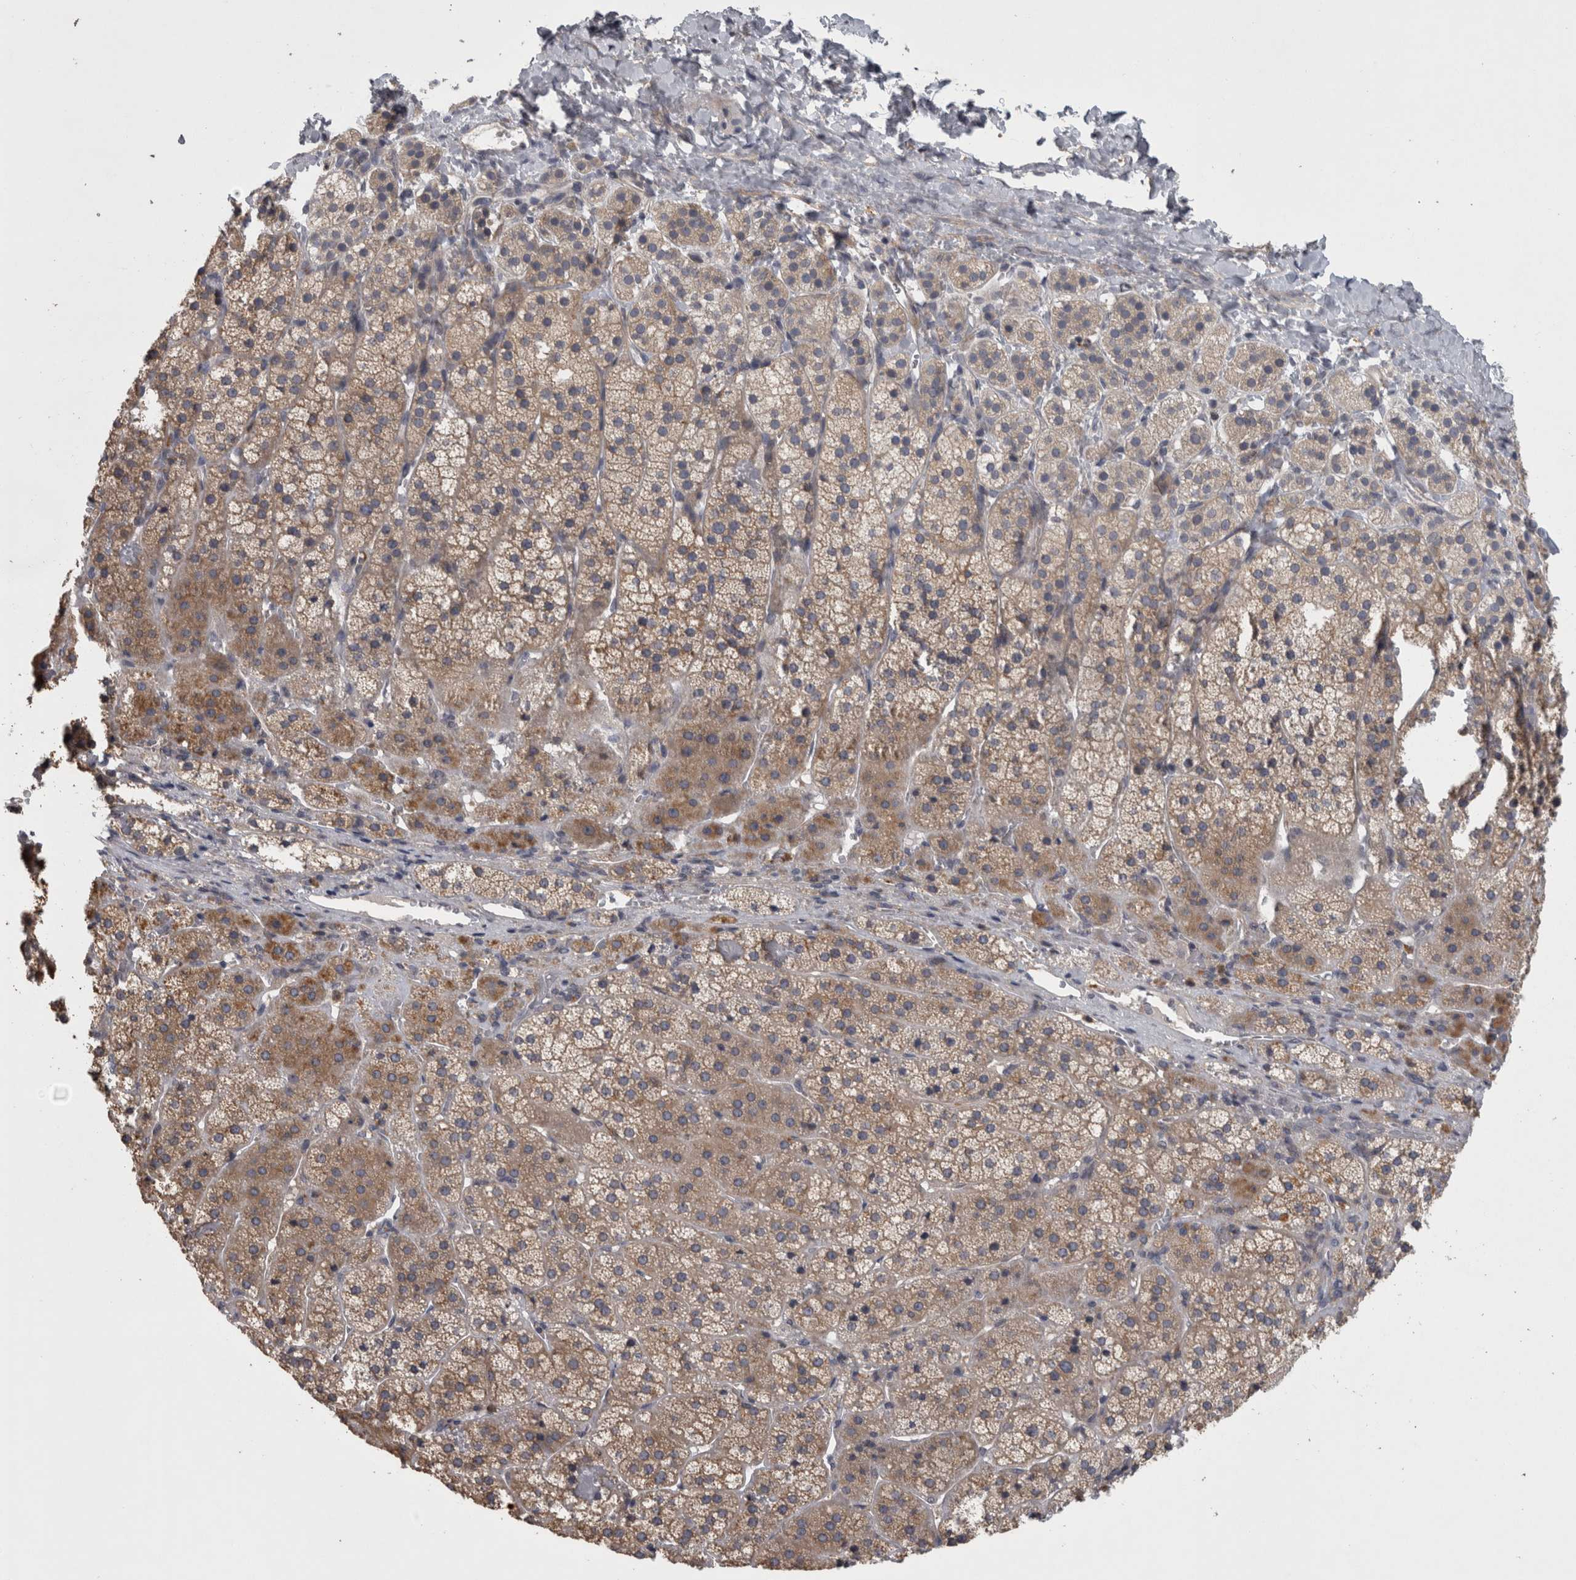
{"staining": {"intensity": "moderate", "quantity": "25%-75%", "location": "cytoplasmic/membranous"}, "tissue": "adrenal gland", "cell_type": "Glandular cells", "image_type": "normal", "snomed": [{"axis": "morphology", "description": "Normal tissue, NOS"}, {"axis": "topography", "description": "Adrenal gland"}], "caption": "High-magnification brightfield microscopy of normal adrenal gland stained with DAB (3,3'-diaminobenzidine) (brown) and counterstained with hematoxylin (blue). glandular cells exhibit moderate cytoplasmic/membranous staining is seen in approximately25%-75% of cells.", "gene": "PRKCI", "patient": {"sex": "female", "age": 44}}